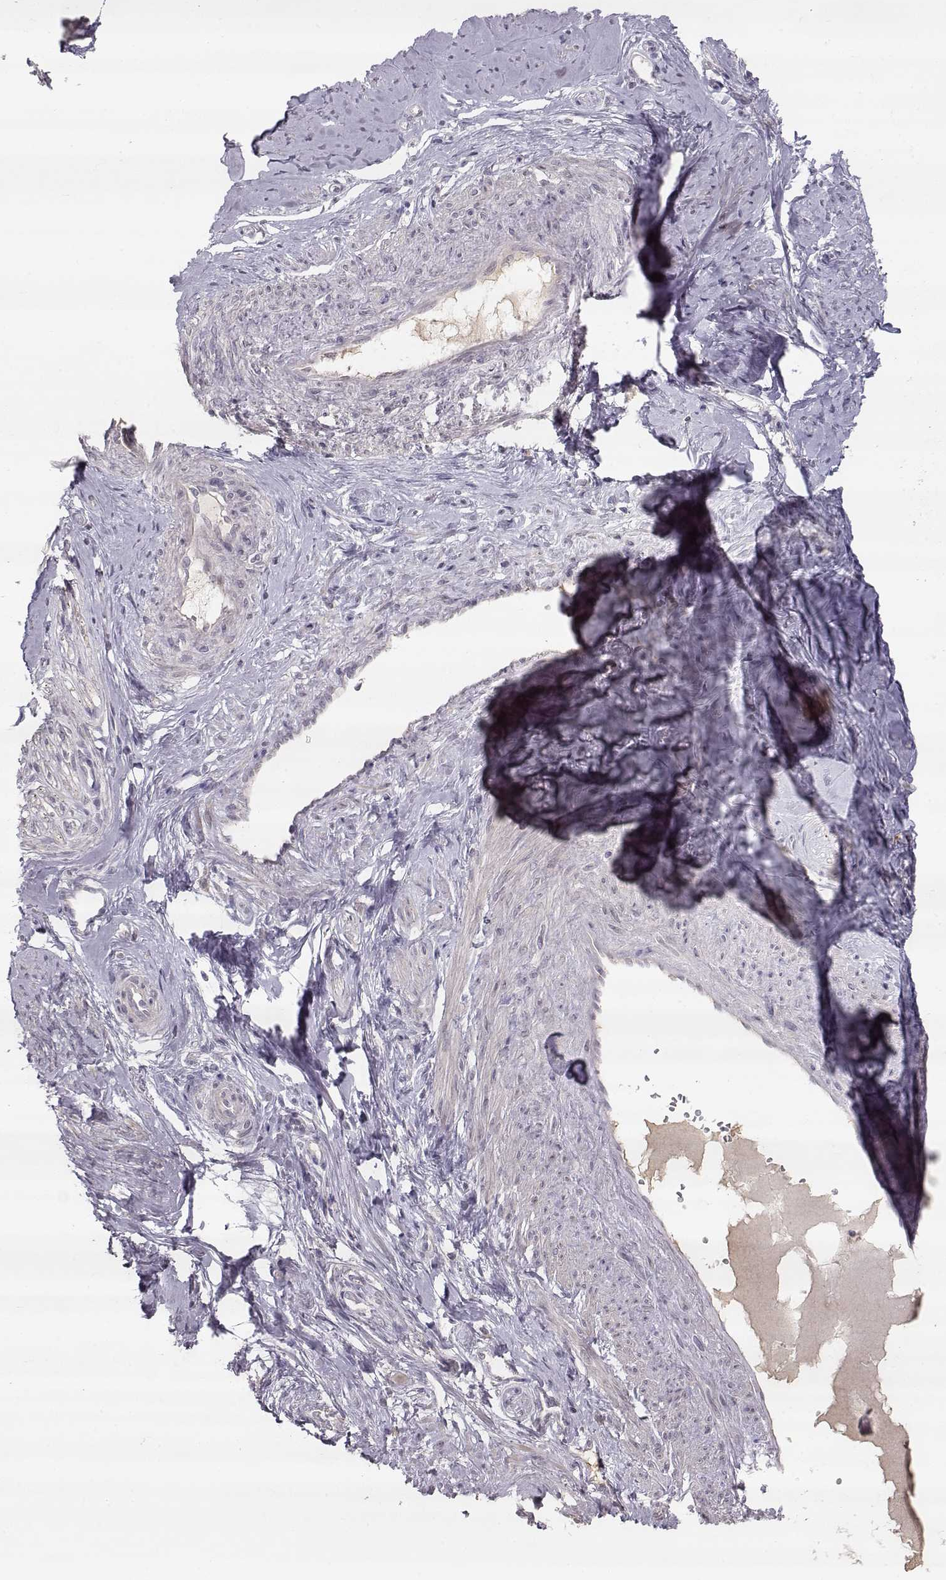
{"staining": {"intensity": "negative", "quantity": "none", "location": "none"}, "tissue": "smooth muscle", "cell_type": "Smooth muscle cells", "image_type": "normal", "snomed": [{"axis": "morphology", "description": "Normal tissue, NOS"}, {"axis": "topography", "description": "Smooth muscle"}], "caption": "Smooth muscle cells are negative for protein expression in unremarkable human smooth muscle. (Immunohistochemistry (ihc), brightfield microscopy, high magnification).", "gene": "PNMT", "patient": {"sex": "female", "age": 48}}